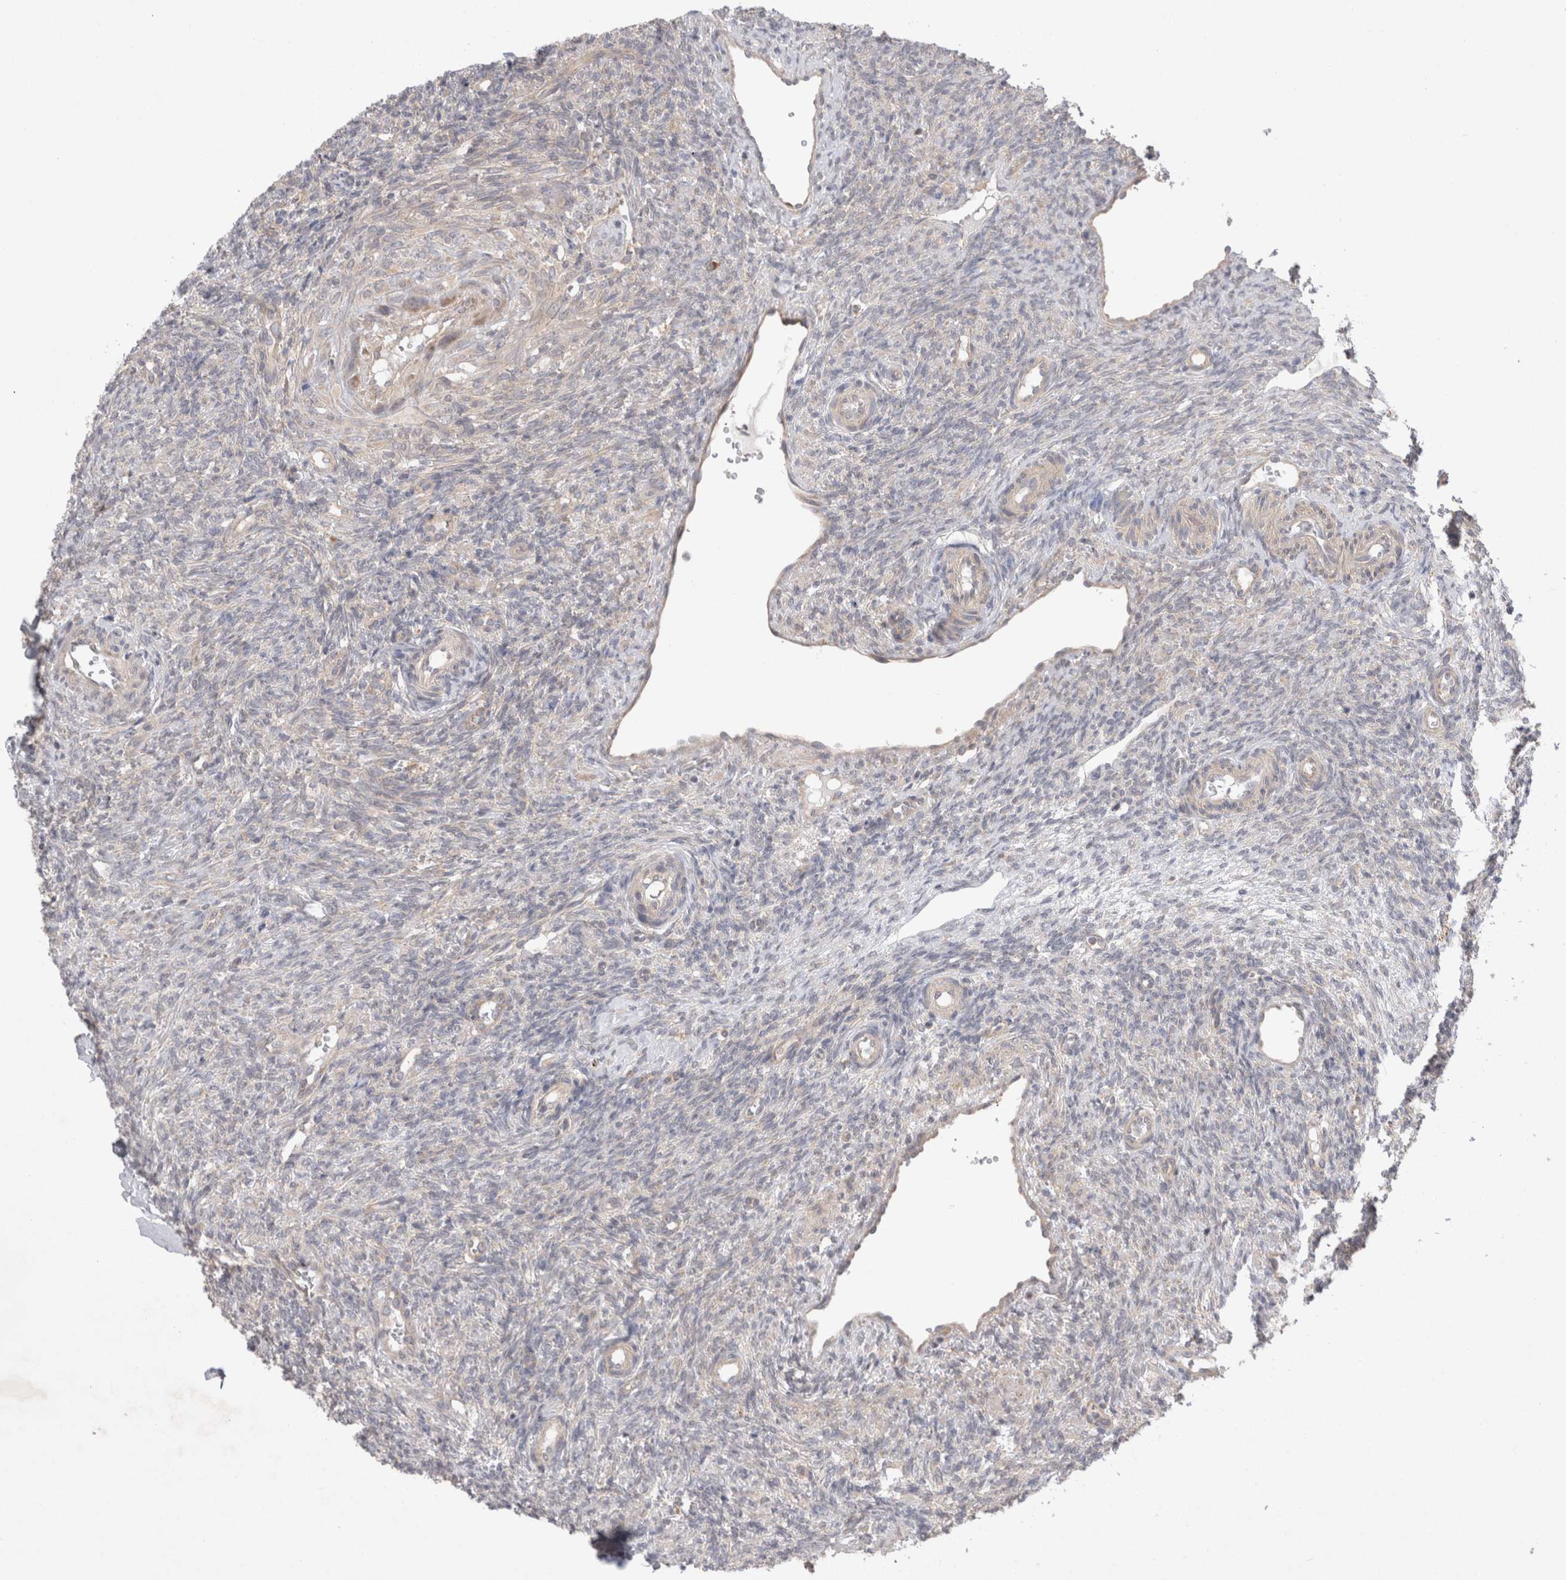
{"staining": {"intensity": "strong", "quantity": ">75%", "location": "cytoplasmic/membranous"}, "tissue": "ovary", "cell_type": "Follicle cells", "image_type": "normal", "snomed": [{"axis": "morphology", "description": "Normal tissue, NOS"}, {"axis": "topography", "description": "Ovary"}], "caption": "Normal ovary shows strong cytoplasmic/membranous expression in about >75% of follicle cells, visualized by immunohistochemistry.", "gene": "NPC1", "patient": {"sex": "female", "age": 41}}